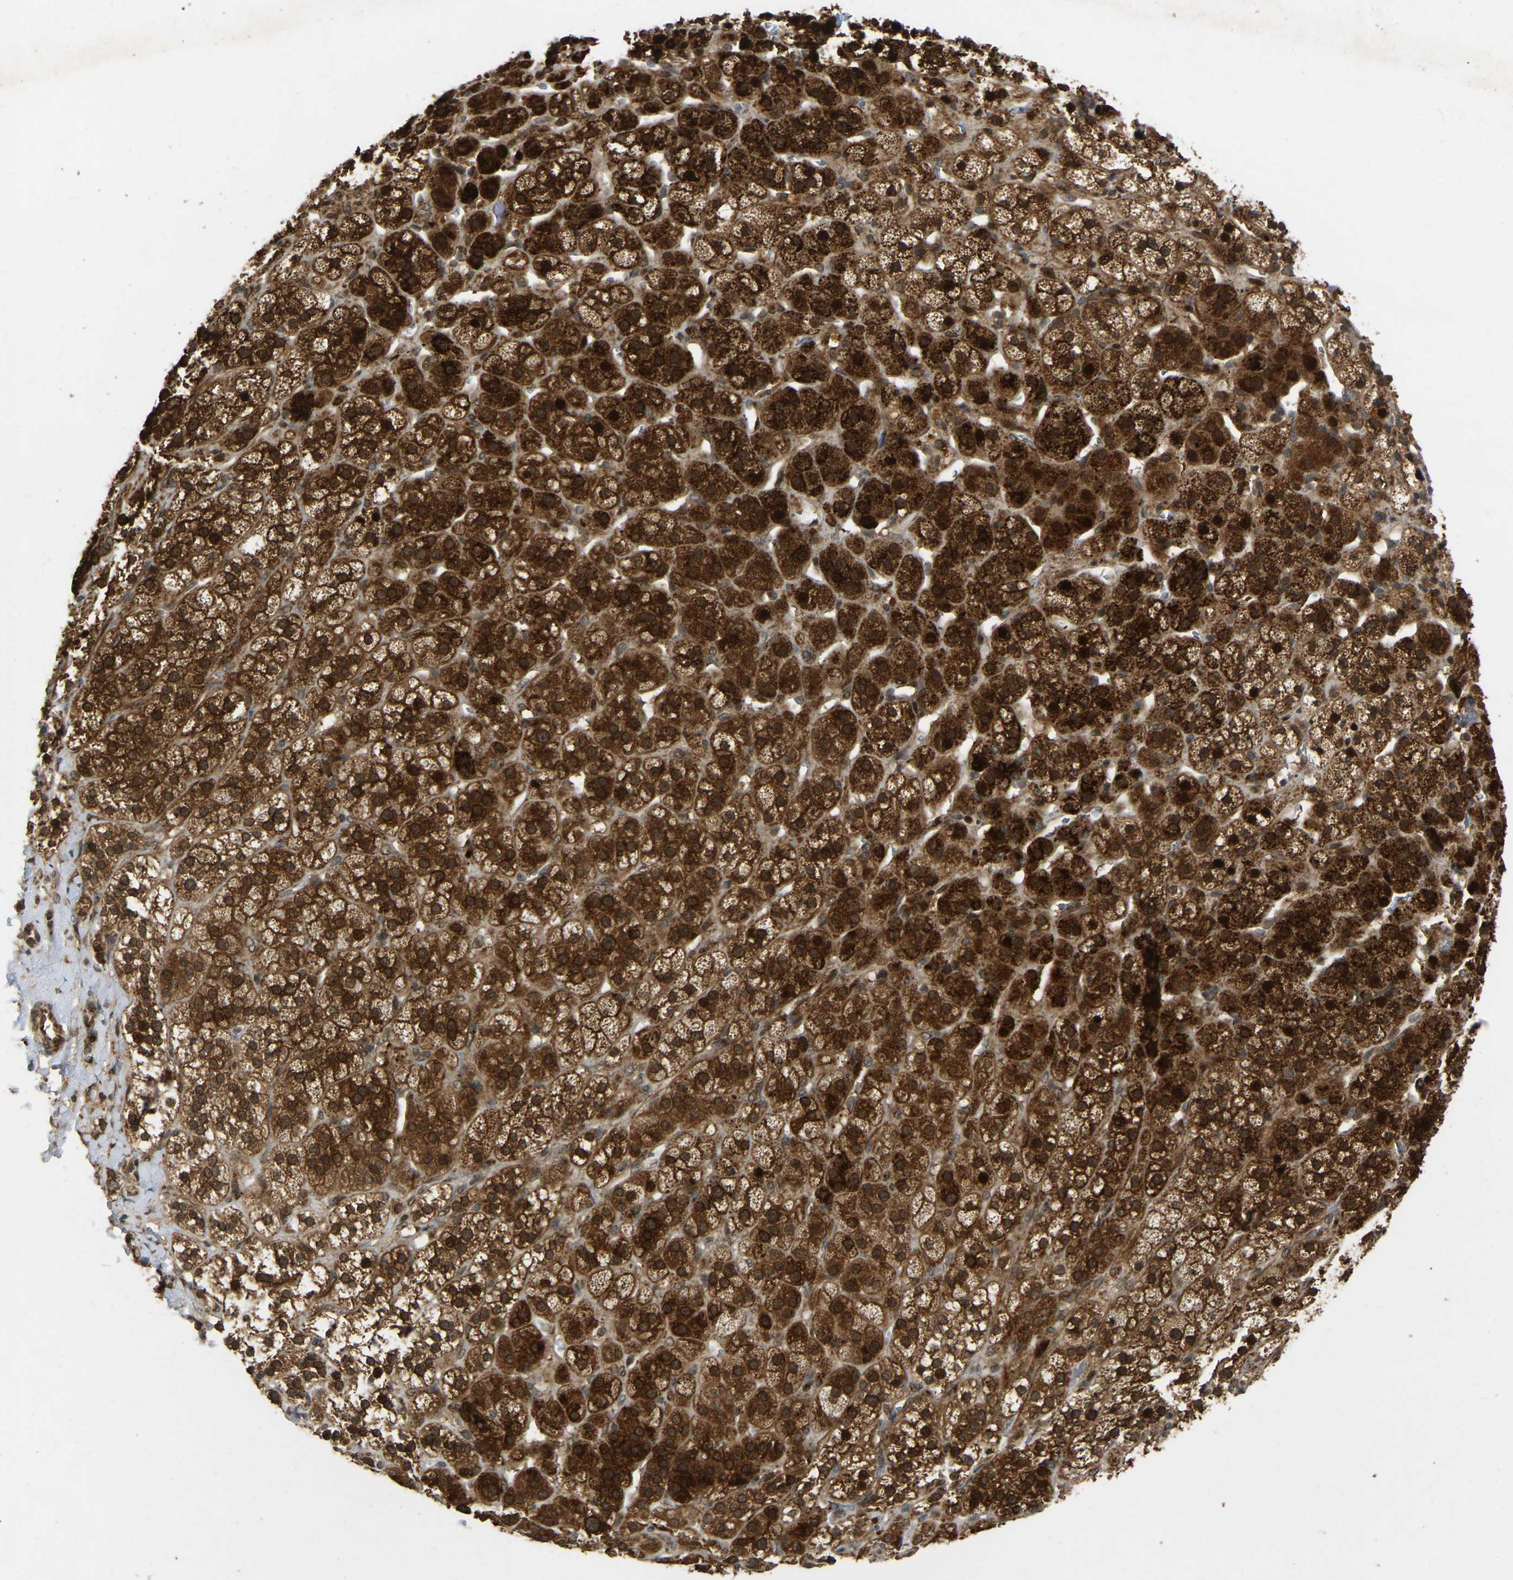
{"staining": {"intensity": "strong", "quantity": ">75%", "location": "cytoplasmic/membranous,nuclear"}, "tissue": "adrenal gland", "cell_type": "Glandular cells", "image_type": "normal", "snomed": [{"axis": "morphology", "description": "Normal tissue, NOS"}, {"axis": "topography", "description": "Adrenal gland"}], "caption": "Protein expression analysis of normal human adrenal gland reveals strong cytoplasmic/membranous,nuclear expression in about >75% of glandular cells.", "gene": "KIAA1549", "patient": {"sex": "male", "age": 56}}